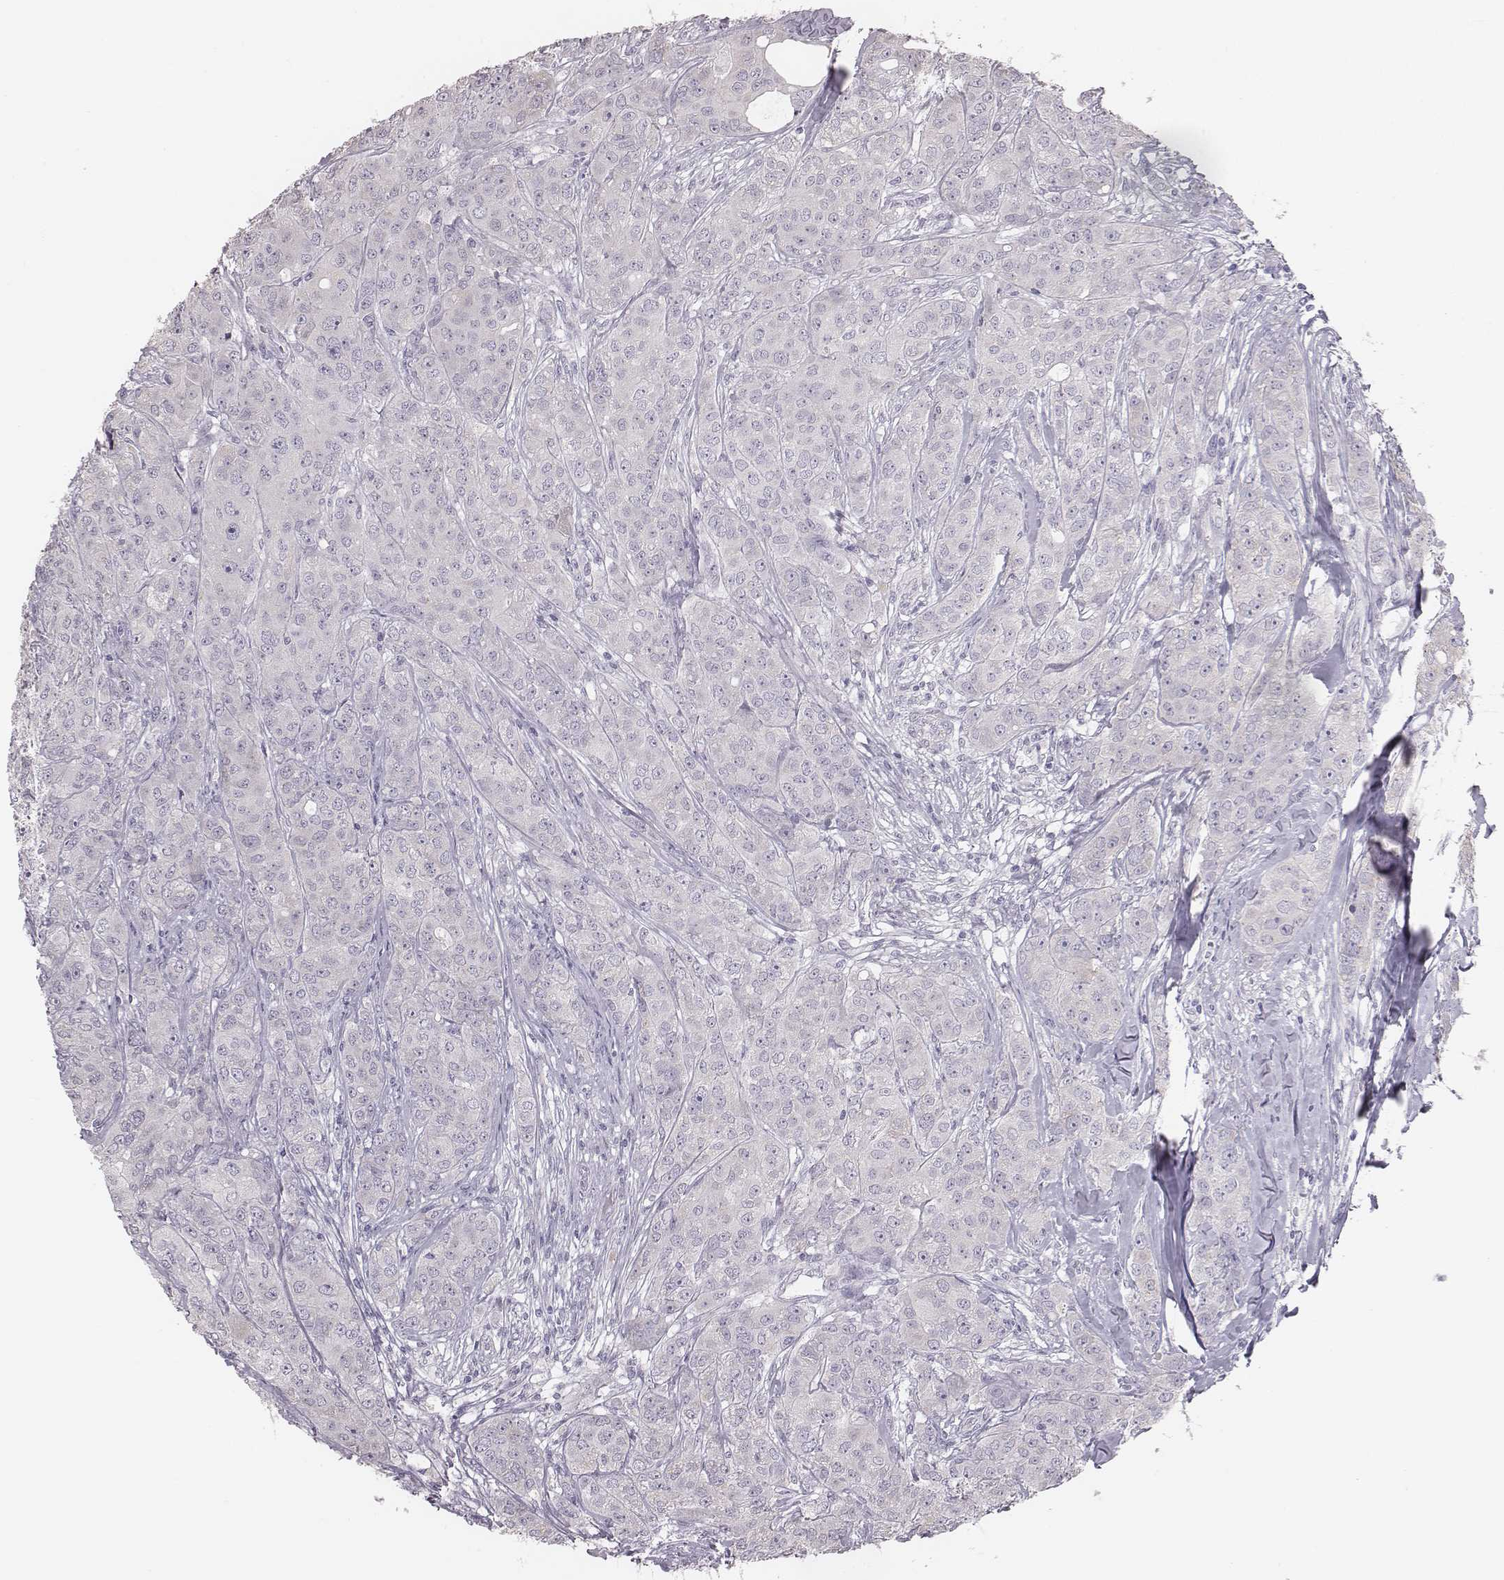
{"staining": {"intensity": "negative", "quantity": "none", "location": "none"}, "tissue": "breast cancer", "cell_type": "Tumor cells", "image_type": "cancer", "snomed": [{"axis": "morphology", "description": "Duct carcinoma"}, {"axis": "topography", "description": "Breast"}], "caption": "Tumor cells are negative for brown protein staining in infiltrating ductal carcinoma (breast).", "gene": "C6orf58", "patient": {"sex": "female", "age": 43}}